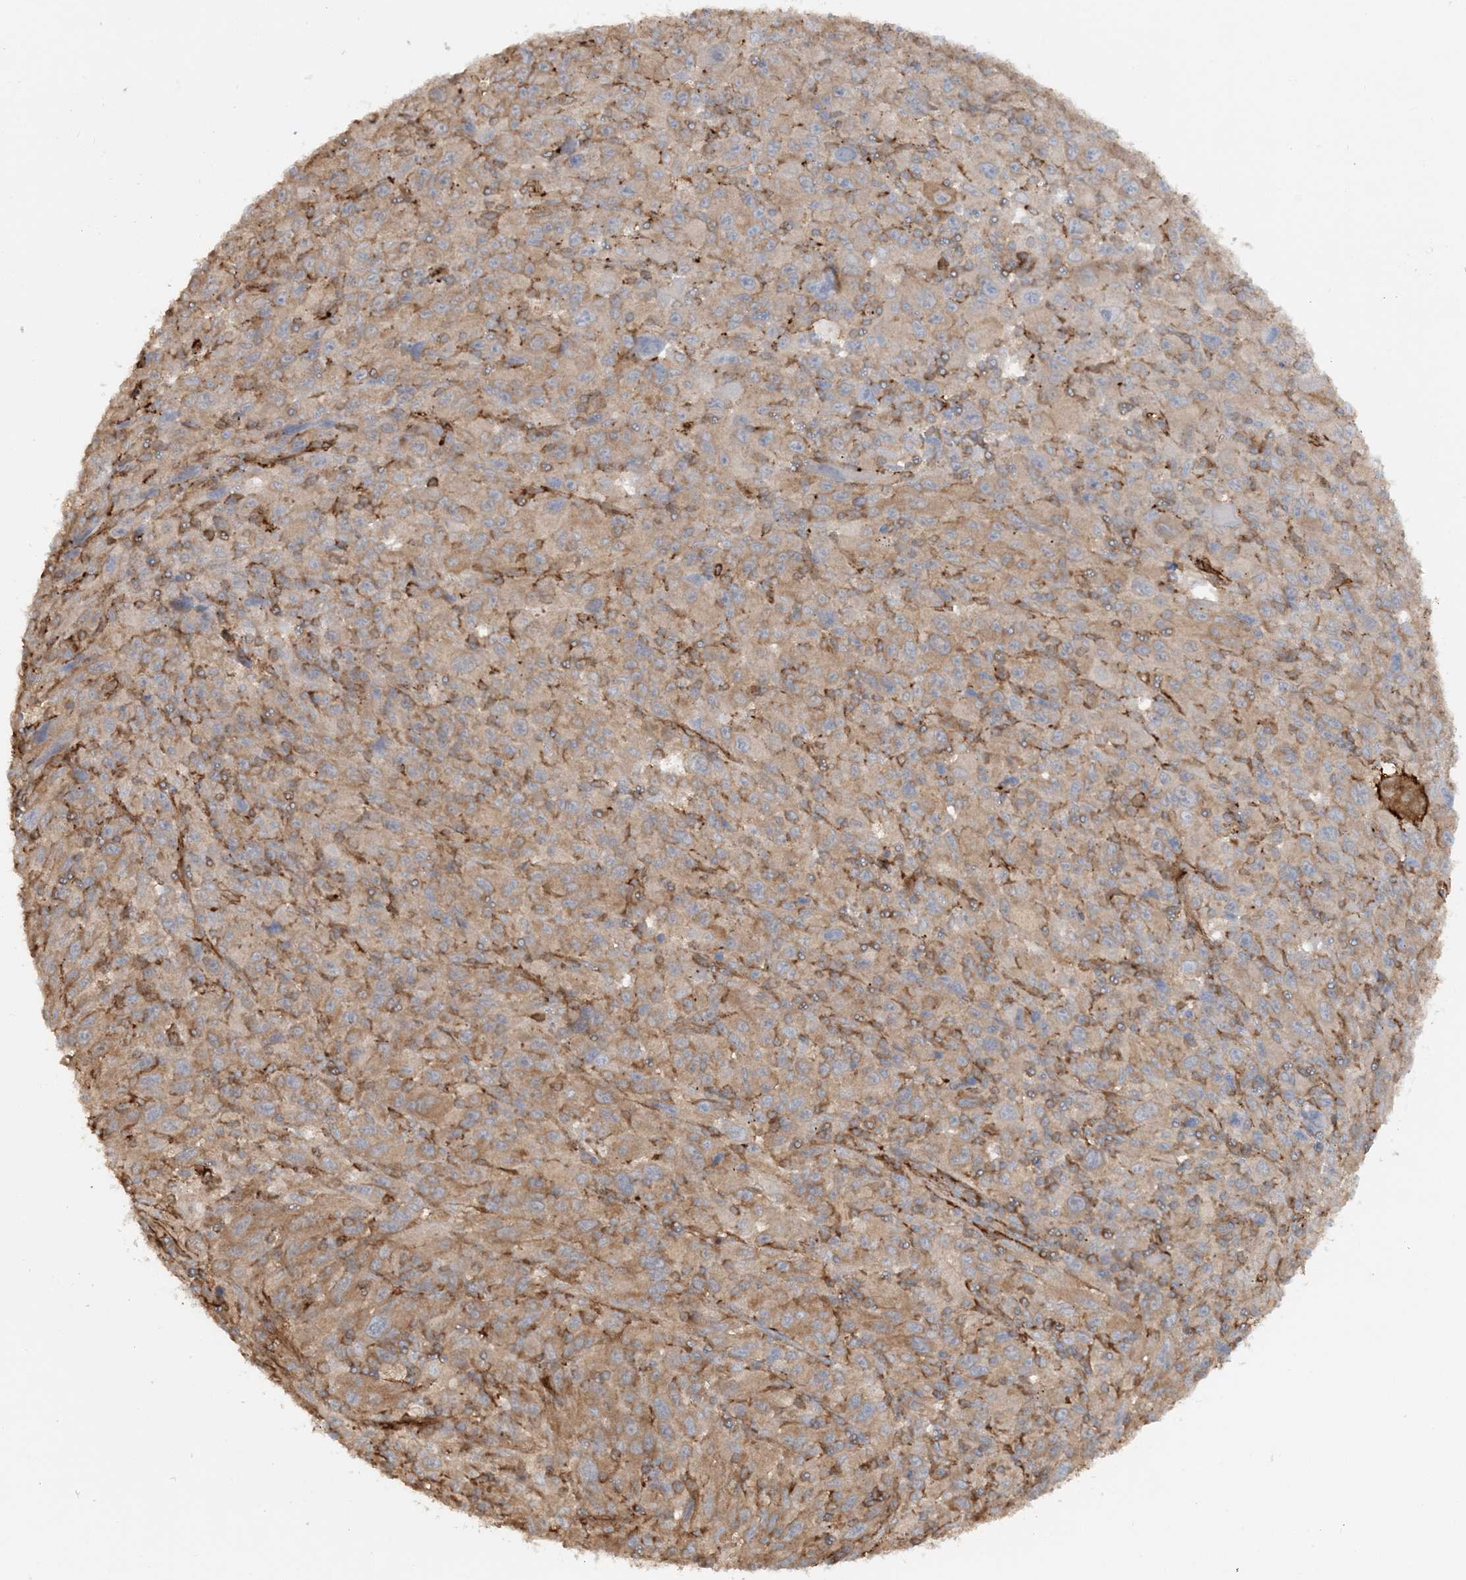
{"staining": {"intensity": "weak", "quantity": "25%-75%", "location": "cytoplasmic/membranous"}, "tissue": "melanoma", "cell_type": "Tumor cells", "image_type": "cancer", "snomed": [{"axis": "morphology", "description": "Malignant melanoma, Metastatic site"}, {"axis": "topography", "description": "Skin"}], "caption": "IHC histopathology image of melanoma stained for a protein (brown), which shows low levels of weak cytoplasmic/membranous positivity in about 25%-75% of tumor cells.", "gene": "DSTN", "patient": {"sex": "female", "age": 56}}